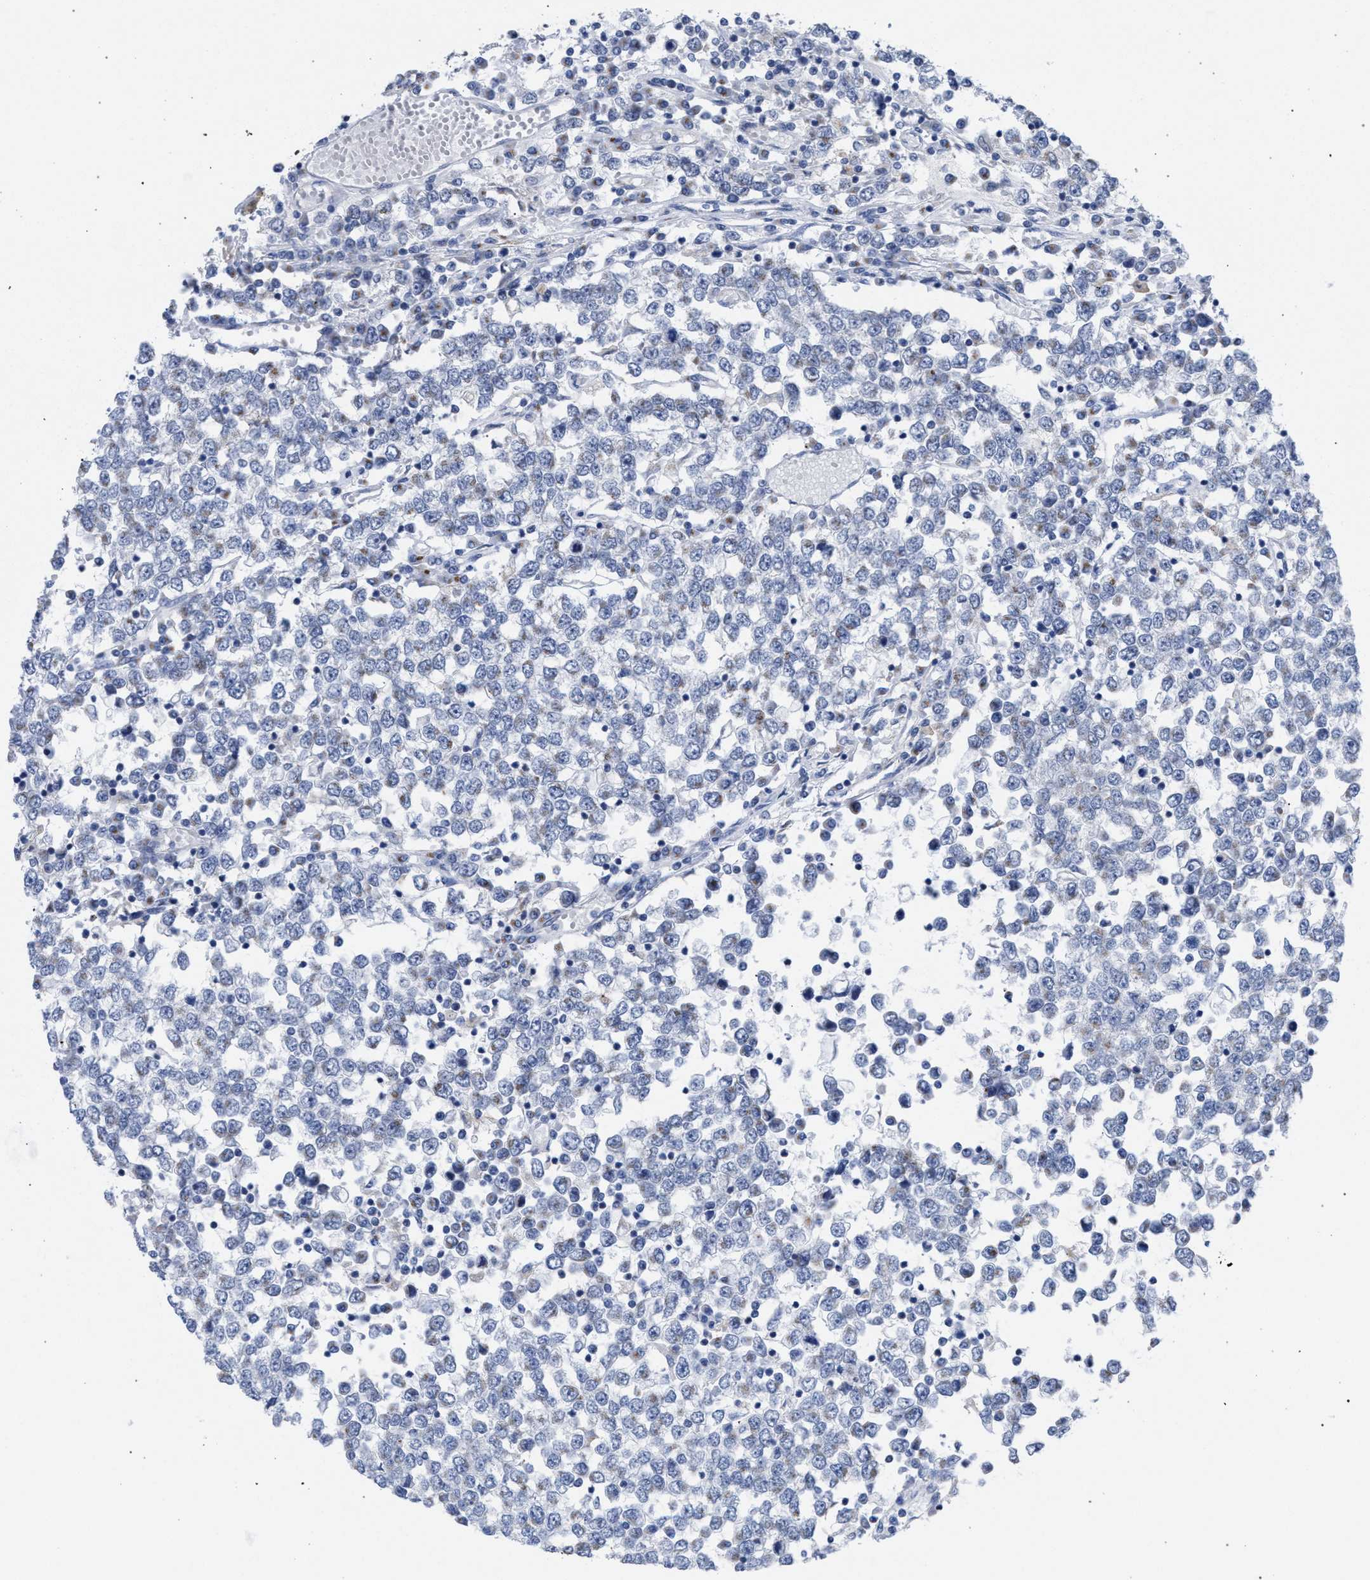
{"staining": {"intensity": "negative", "quantity": "none", "location": "none"}, "tissue": "testis cancer", "cell_type": "Tumor cells", "image_type": "cancer", "snomed": [{"axis": "morphology", "description": "Seminoma, NOS"}, {"axis": "topography", "description": "Testis"}], "caption": "A photomicrograph of testis cancer (seminoma) stained for a protein shows no brown staining in tumor cells.", "gene": "GOLGA2", "patient": {"sex": "male", "age": 65}}